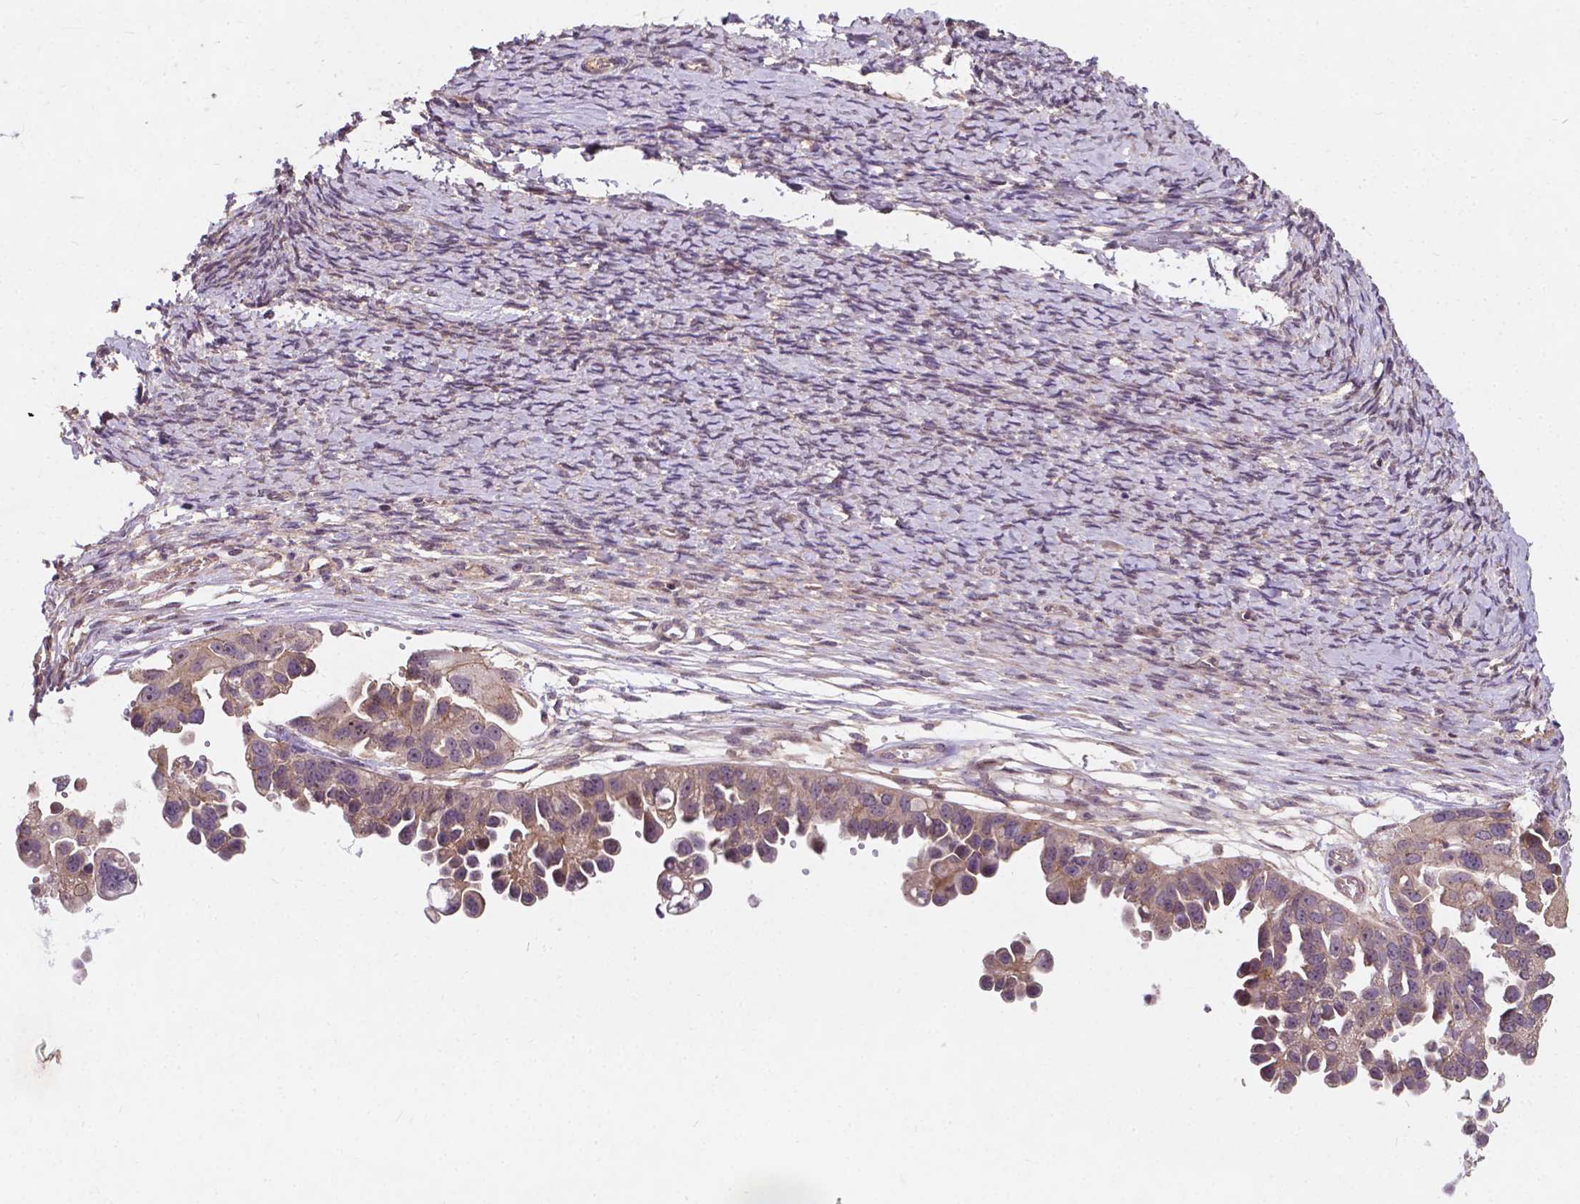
{"staining": {"intensity": "weak", "quantity": ">75%", "location": "cytoplasmic/membranous"}, "tissue": "ovarian cancer", "cell_type": "Tumor cells", "image_type": "cancer", "snomed": [{"axis": "morphology", "description": "Cystadenocarcinoma, serous, NOS"}, {"axis": "topography", "description": "Ovary"}], "caption": "Weak cytoplasmic/membranous positivity for a protein is present in approximately >75% of tumor cells of ovarian cancer using immunohistochemistry.", "gene": "DUSP16", "patient": {"sex": "female", "age": 53}}